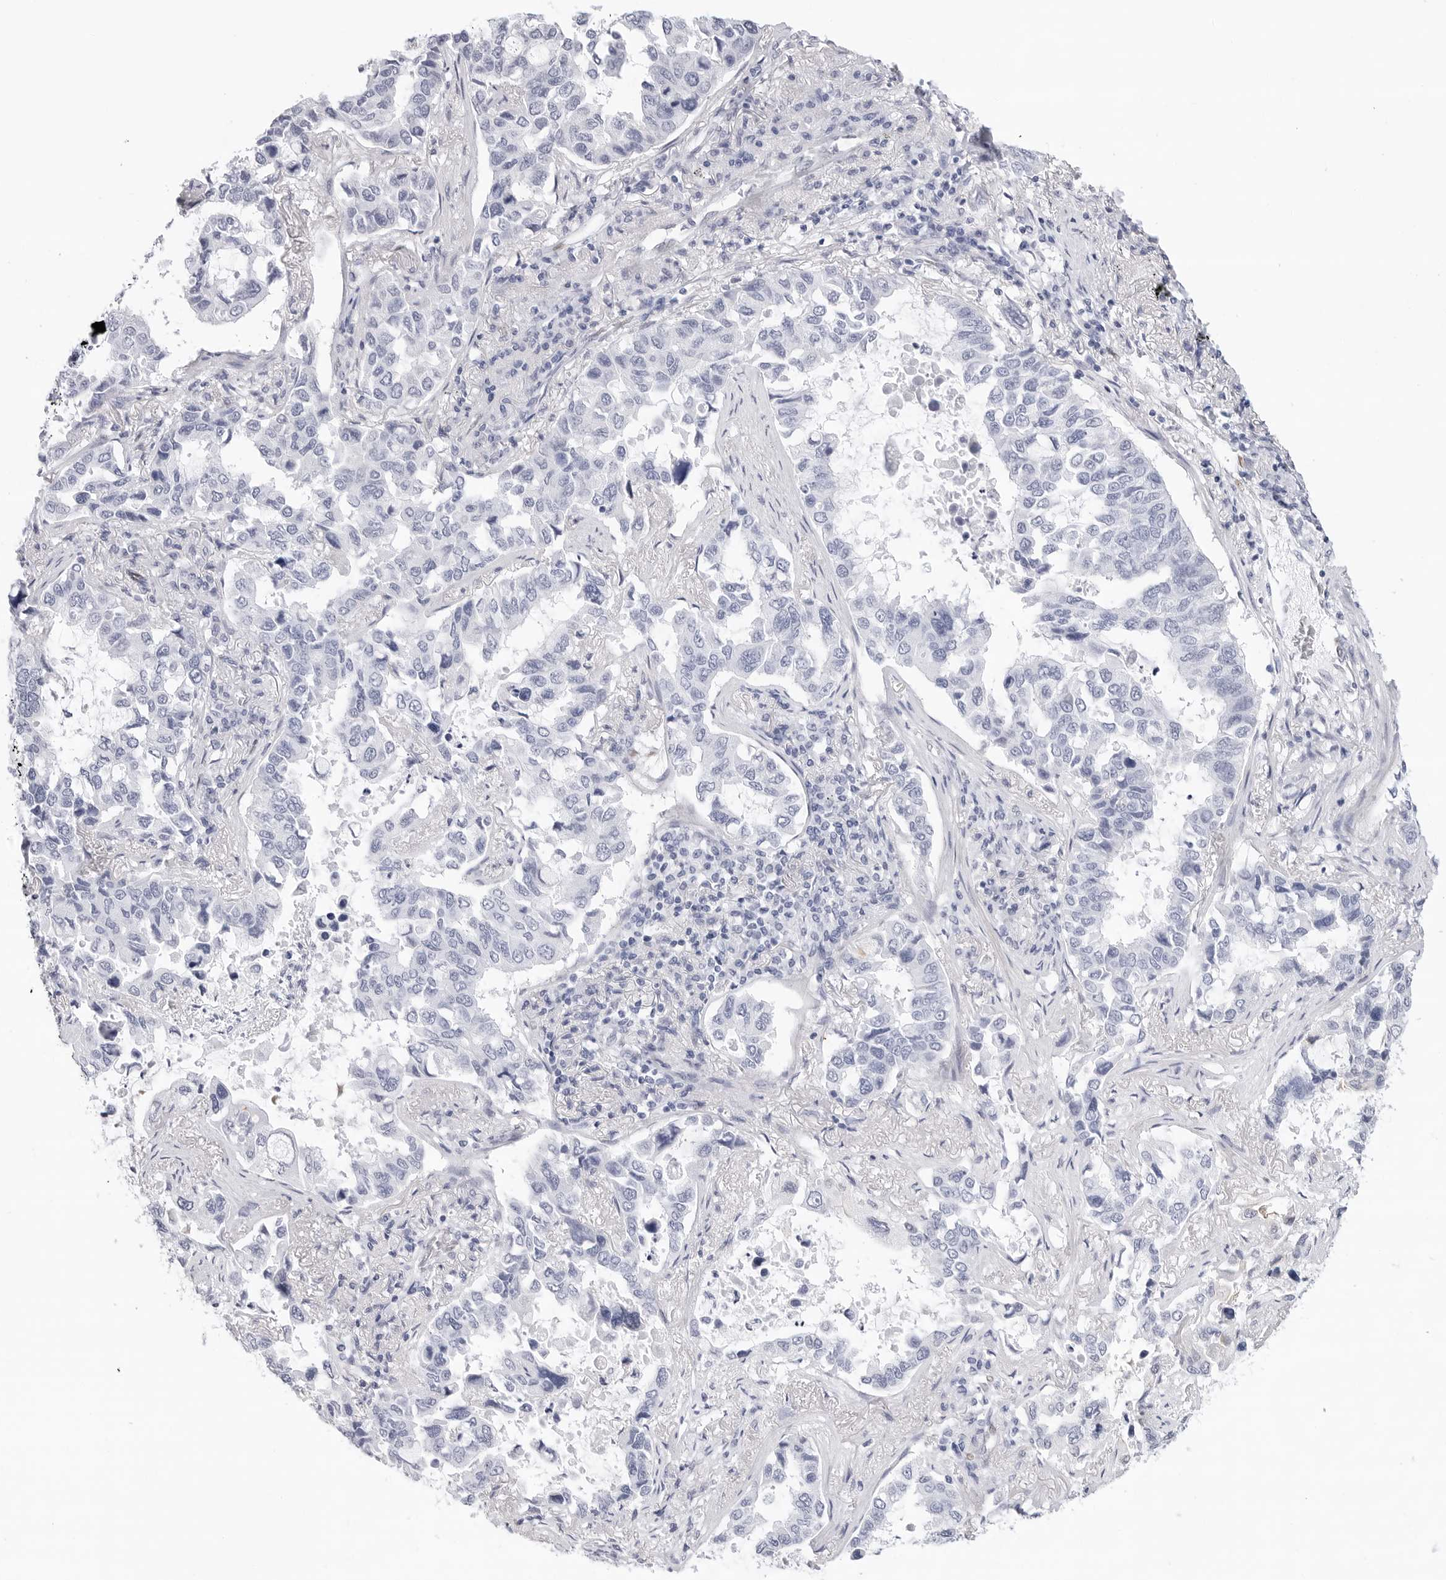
{"staining": {"intensity": "negative", "quantity": "none", "location": "none"}, "tissue": "lung cancer", "cell_type": "Tumor cells", "image_type": "cancer", "snomed": [{"axis": "morphology", "description": "Squamous cell carcinoma, NOS"}, {"axis": "topography", "description": "Lung"}], "caption": "This is an immunohistochemistry image of human lung cancer. There is no positivity in tumor cells.", "gene": "SLC19A1", "patient": {"sex": "male", "age": 66}}